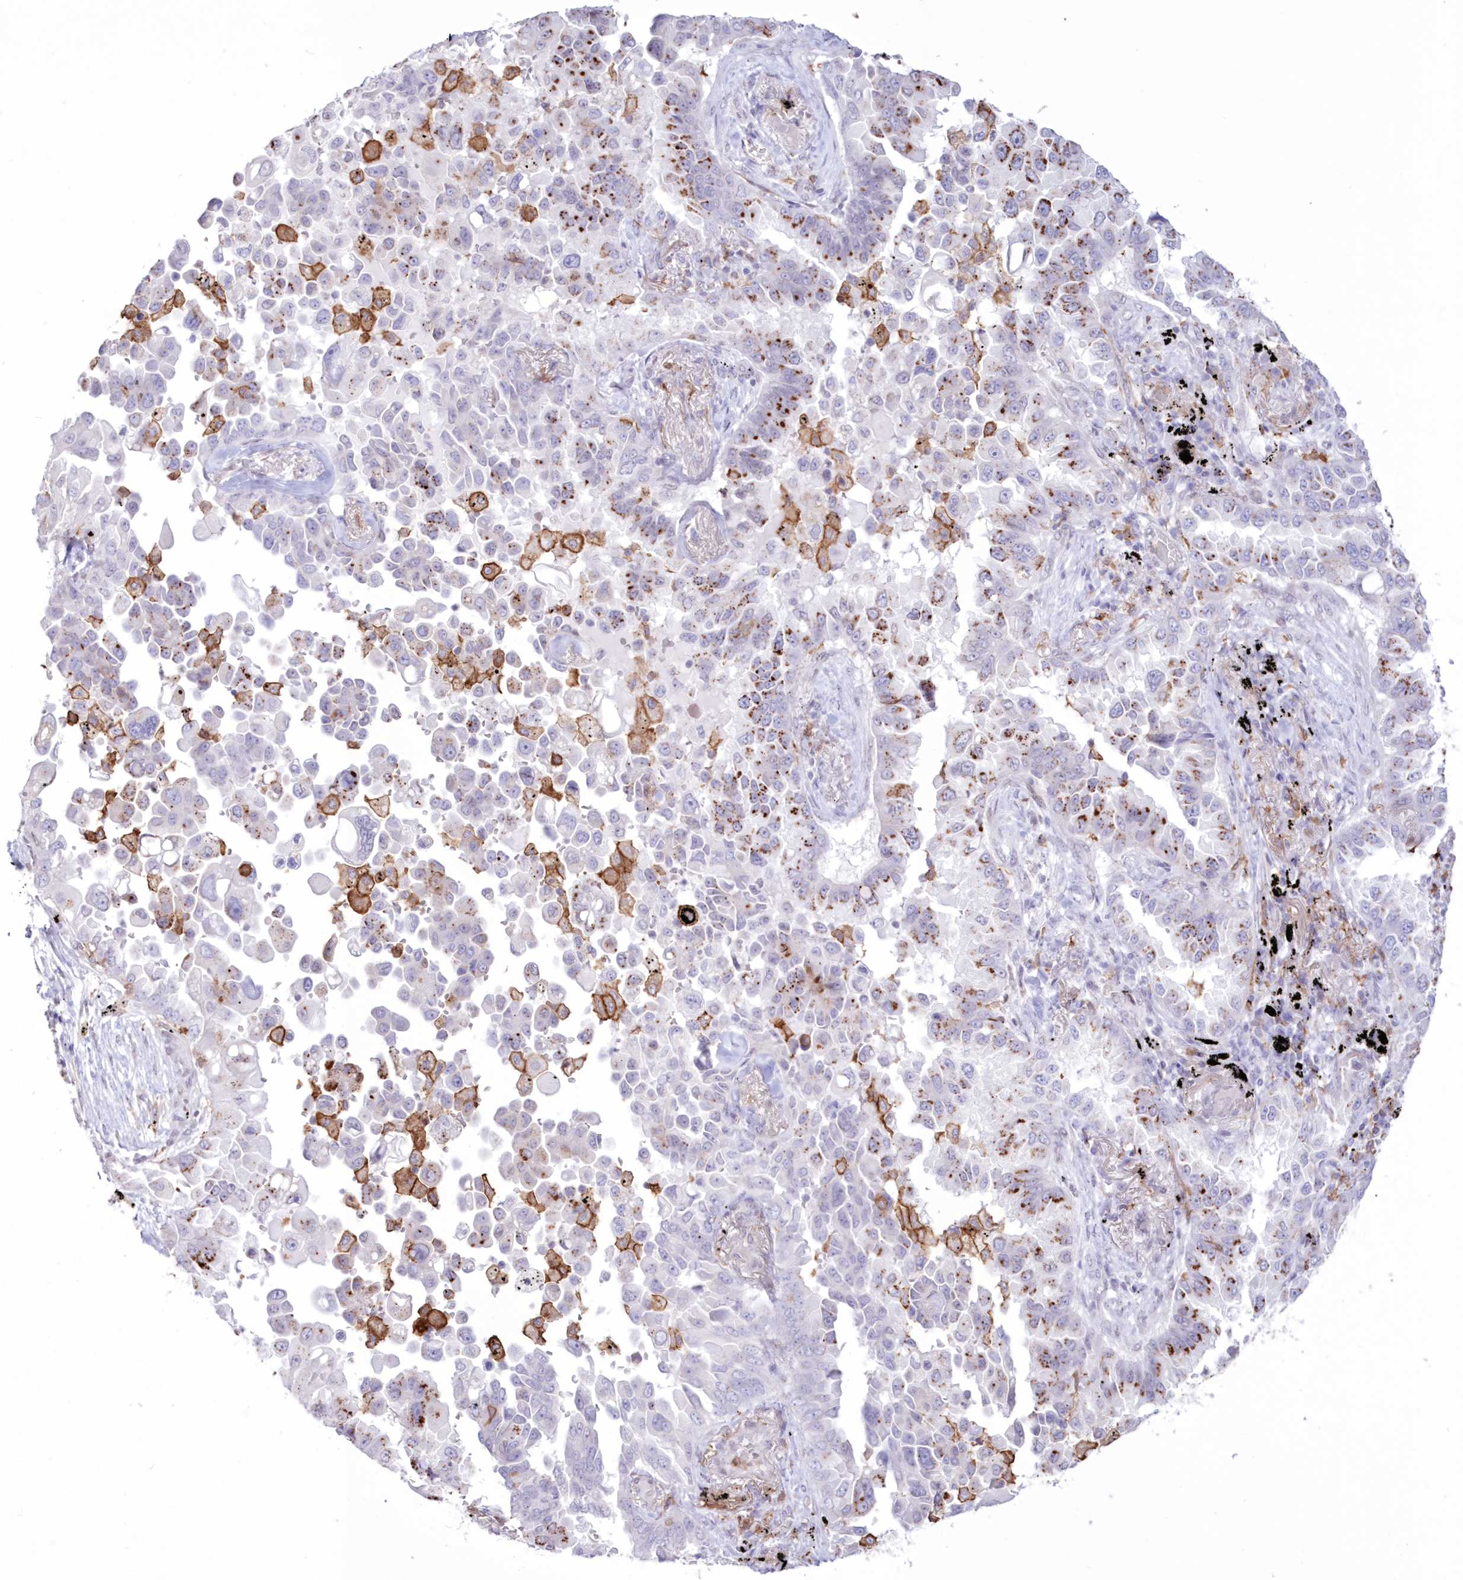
{"staining": {"intensity": "moderate", "quantity": "<25%", "location": "cytoplasmic/membranous"}, "tissue": "lung cancer", "cell_type": "Tumor cells", "image_type": "cancer", "snomed": [{"axis": "morphology", "description": "Adenocarcinoma, NOS"}, {"axis": "topography", "description": "Lung"}], "caption": "Tumor cells demonstrate moderate cytoplasmic/membranous staining in approximately <25% of cells in lung cancer (adenocarcinoma).", "gene": "C11orf1", "patient": {"sex": "female", "age": 67}}